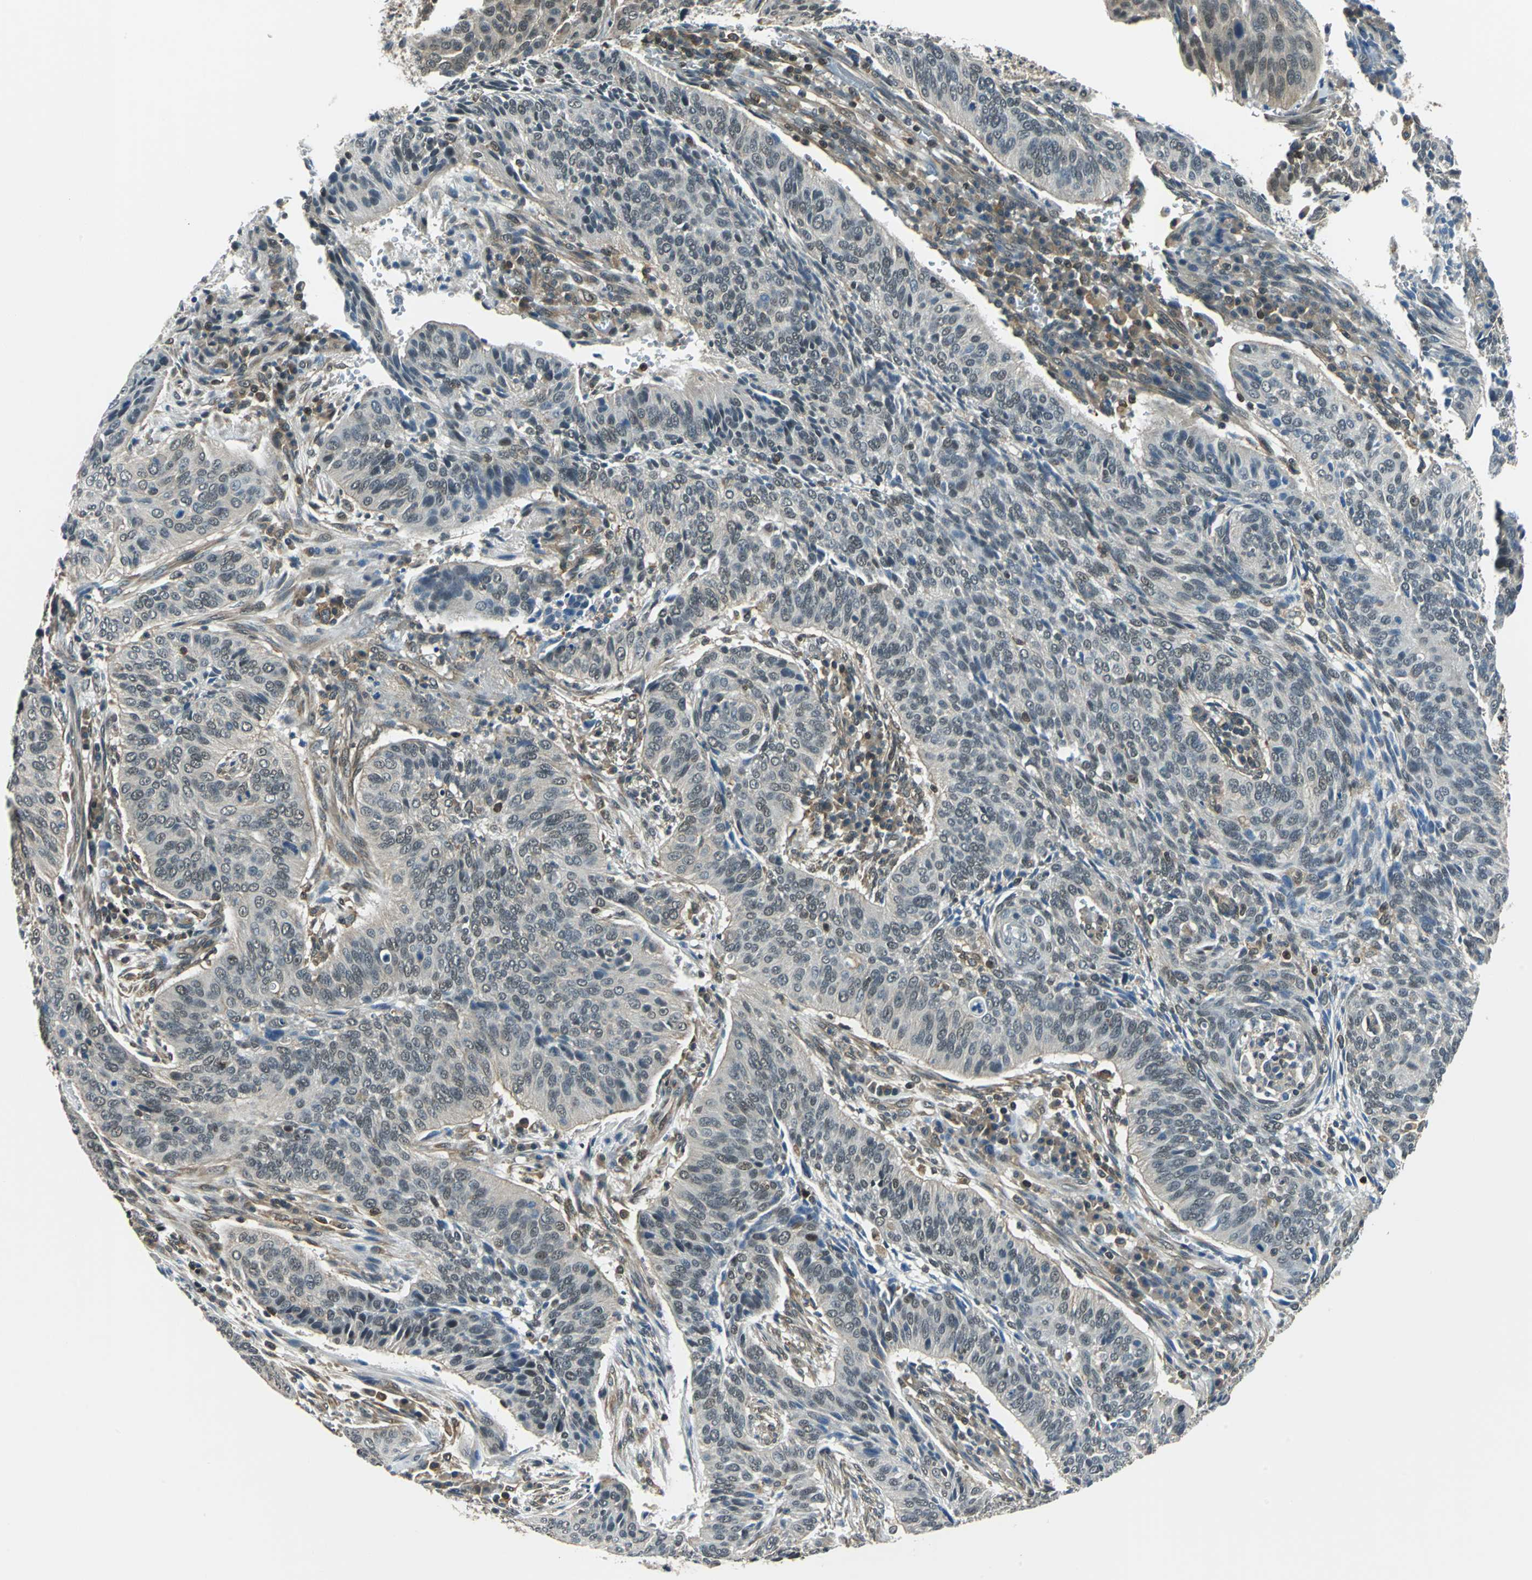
{"staining": {"intensity": "weak", "quantity": "25%-75%", "location": "cytoplasmic/membranous,nuclear"}, "tissue": "cervical cancer", "cell_type": "Tumor cells", "image_type": "cancer", "snomed": [{"axis": "morphology", "description": "Squamous cell carcinoma, NOS"}, {"axis": "topography", "description": "Cervix"}], "caption": "The histopathology image displays a brown stain indicating the presence of a protein in the cytoplasmic/membranous and nuclear of tumor cells in cervical squamous cell carcinoma.", "gene": "ARPC3", "patient": {"sex": "female", "age": 39}}